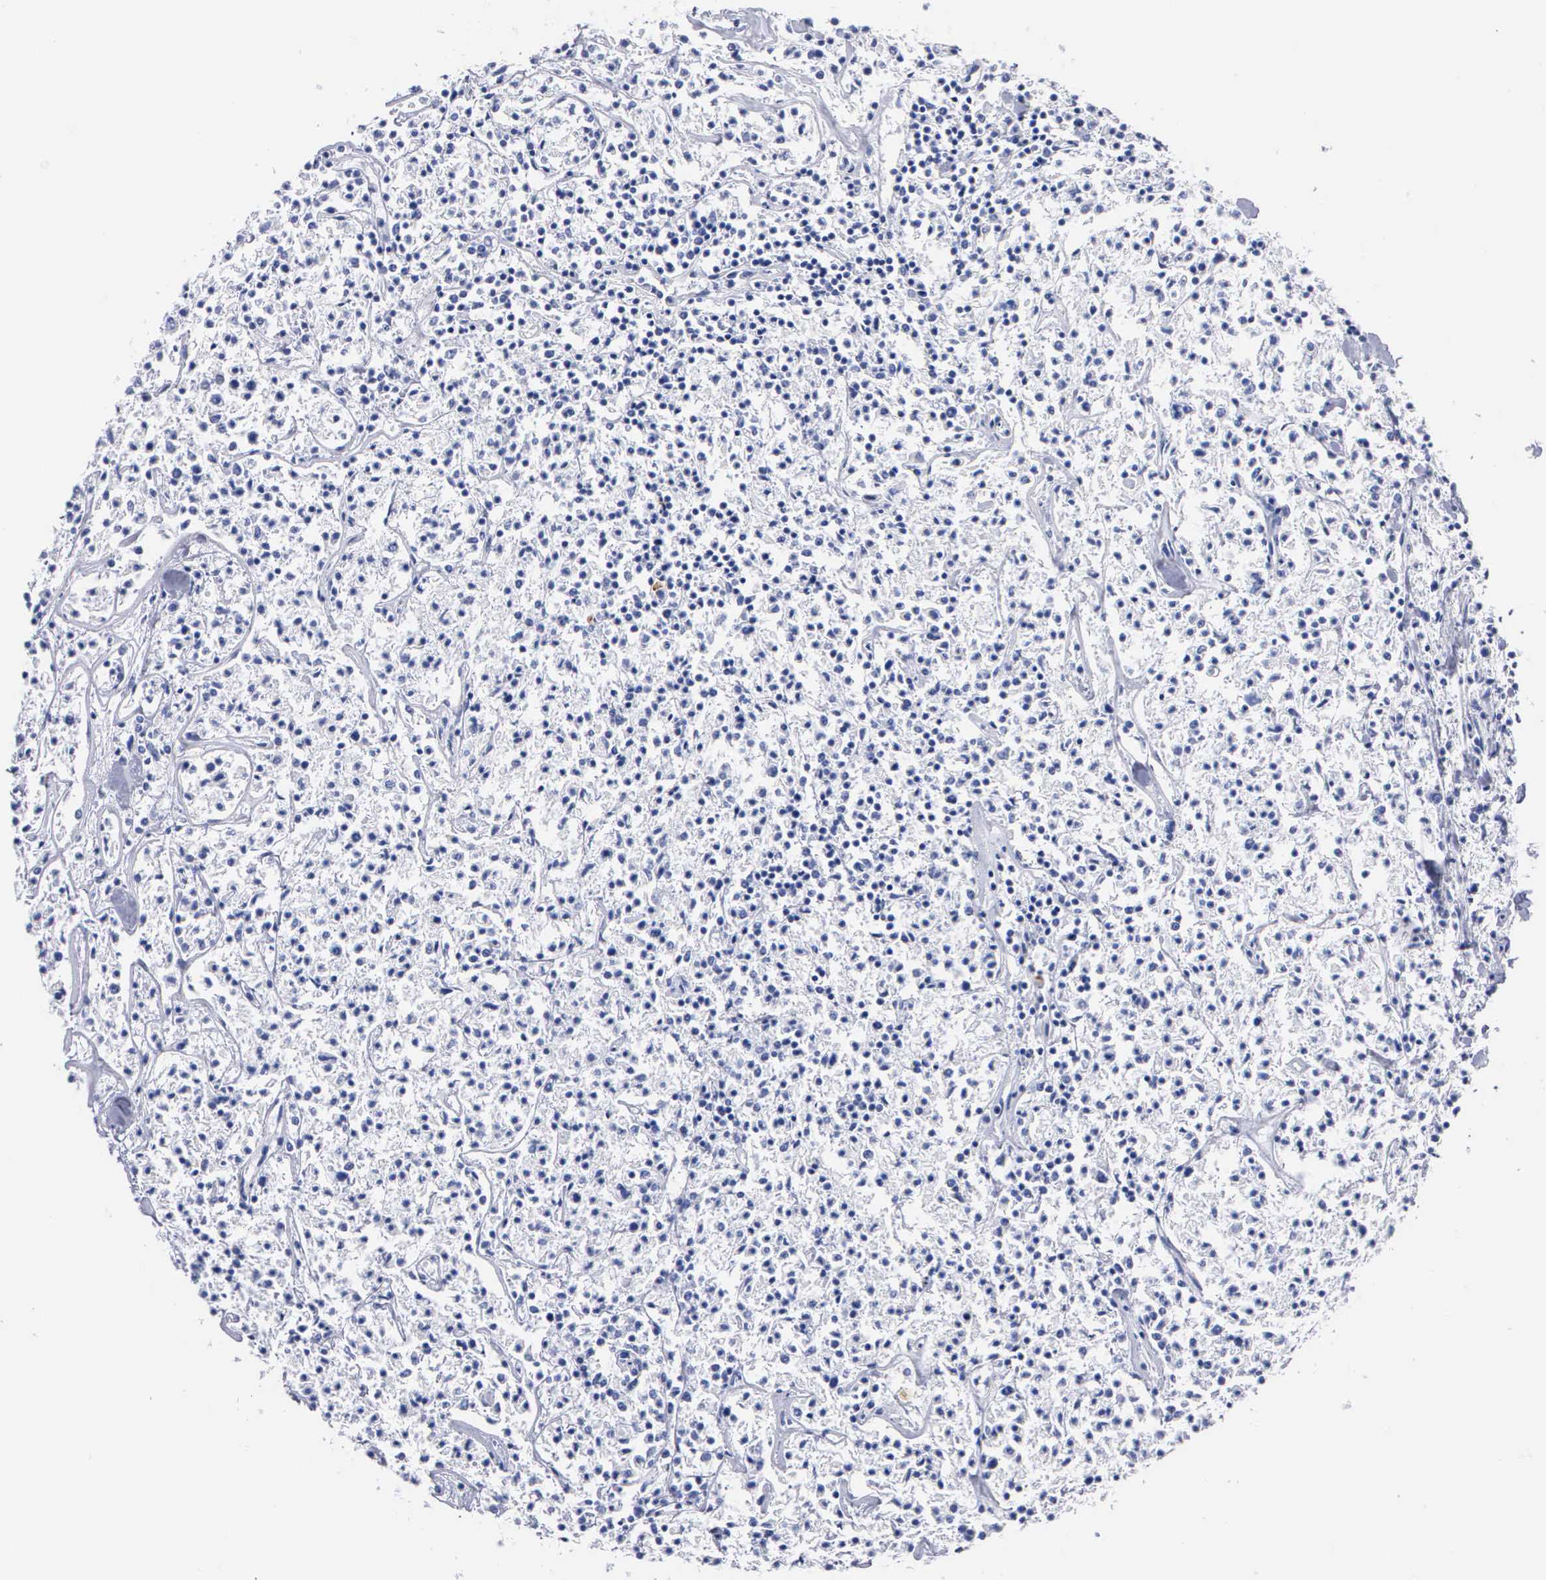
{"staining": {"intensity": "negative", "quantity": "none", "location": "none"}, "tissue": "lymphoma", "cell_type": "Tumor cells", "image_type": "cancer", "snomed": [{"axis": "morphology", "description": "Malignant lymphoma, non-Hodgkin's type, Low grade"}, {"axis": "topography", "description": "Small intestine"}], "caption": "Tumor cells are negative for brown protein staining in lymphoma.", "gene": "CTSG", "patient": {"sex": "female", "age": 59}}